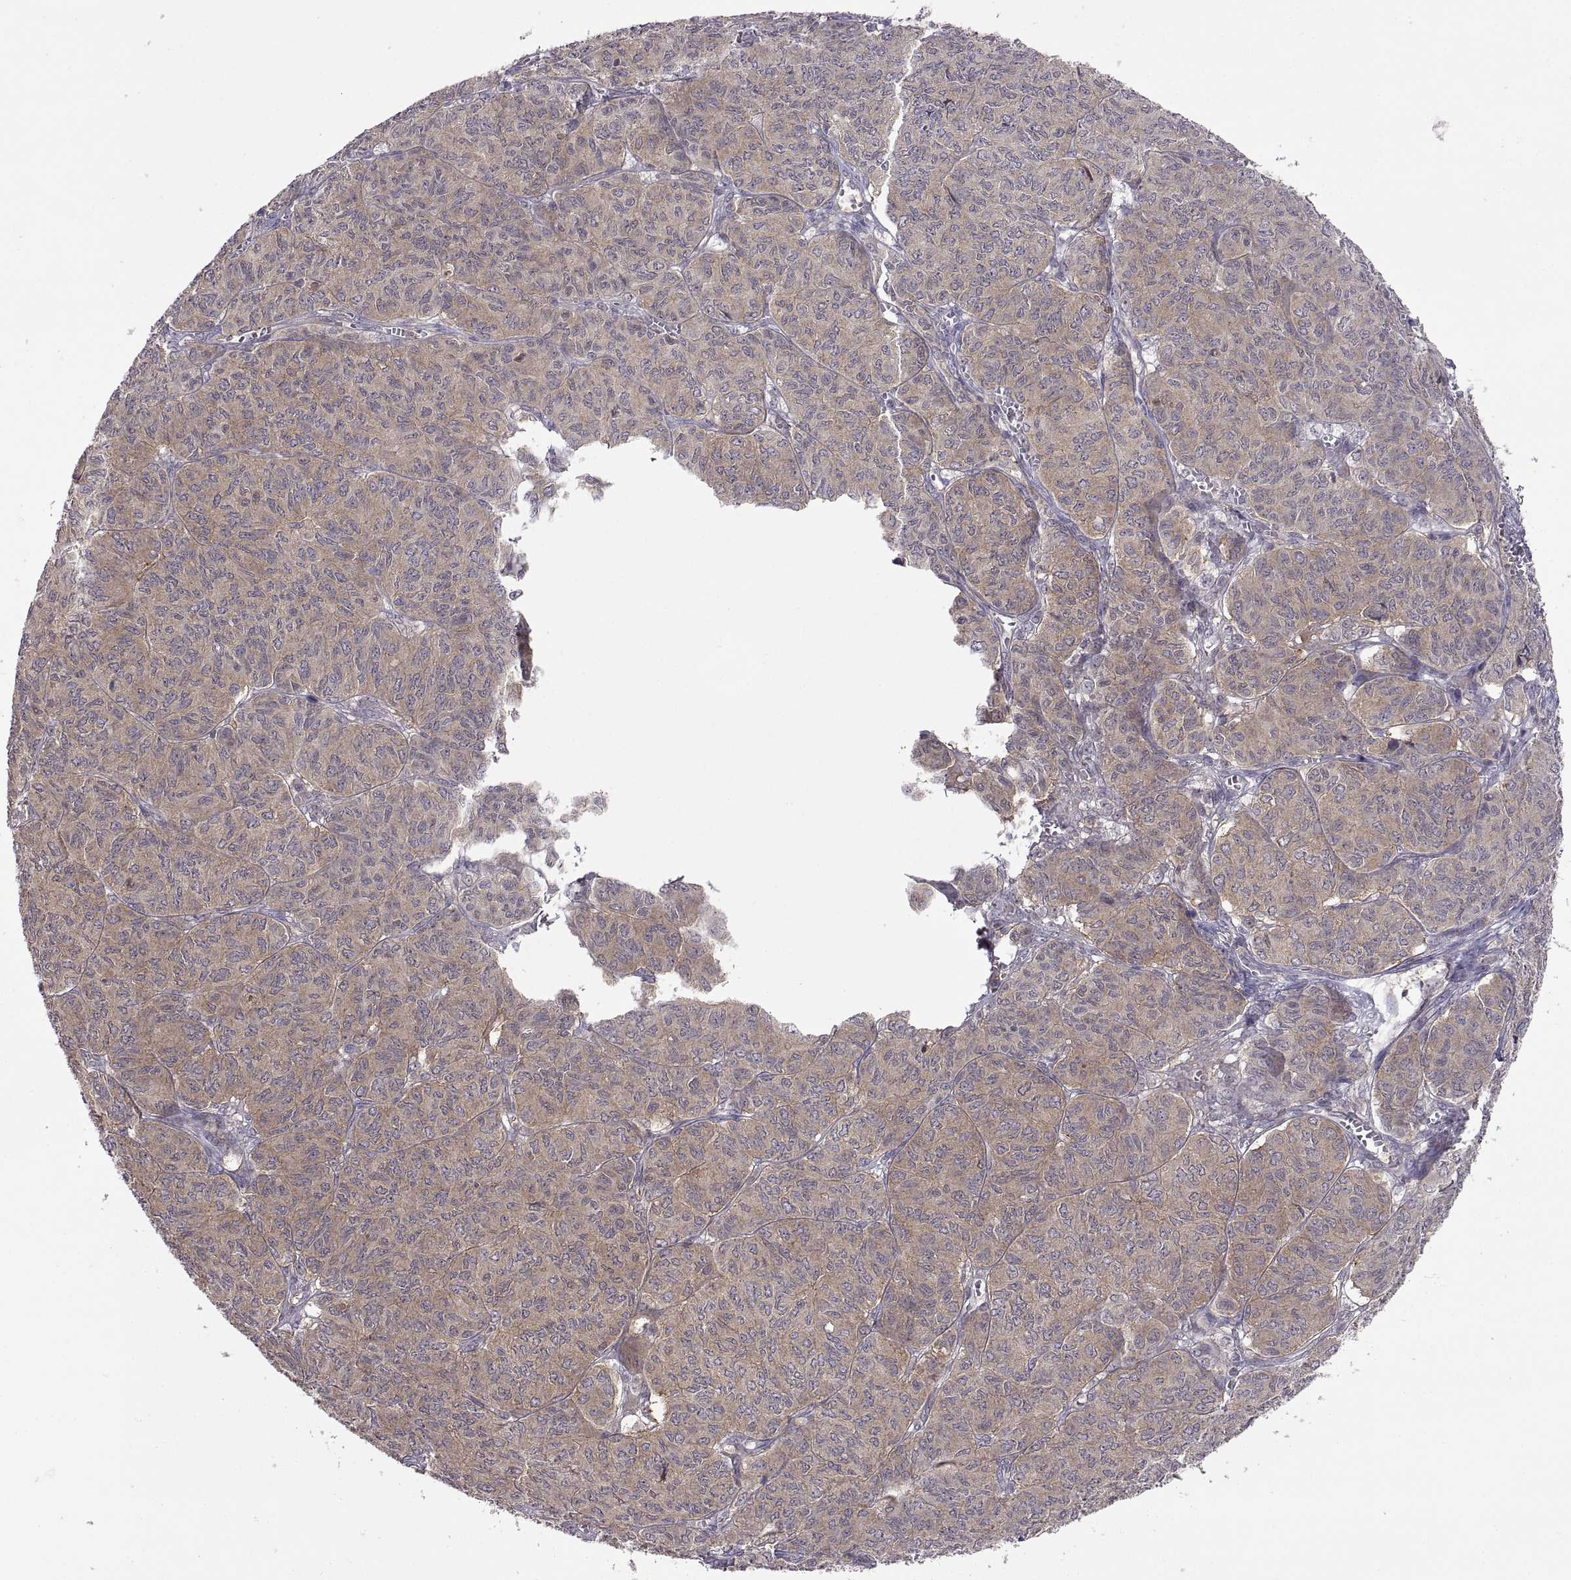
{"staining": {"intensity": "weak", "quantity": ">75%", "location": "cytoplasmic/membranous"}, "tissue": "ovarian cancer", "cell_type": "Tumor cells", "image_type": "cancer", "snomed": [{"axis": "morphology", "description": "Carcinoma, endometroid"}, {"axis": "topography", "description": "Ovary"}], "caption": "This micrograph exhibits immunohistochemistry (IHC) staining of endometroid carcinoma (ovarian), with low weak cytoplasmic/membranous expression in approximately >75% of tumor cells.", "gene": "NMNAT2", "patient": {"sex": "female", "age": 80}}